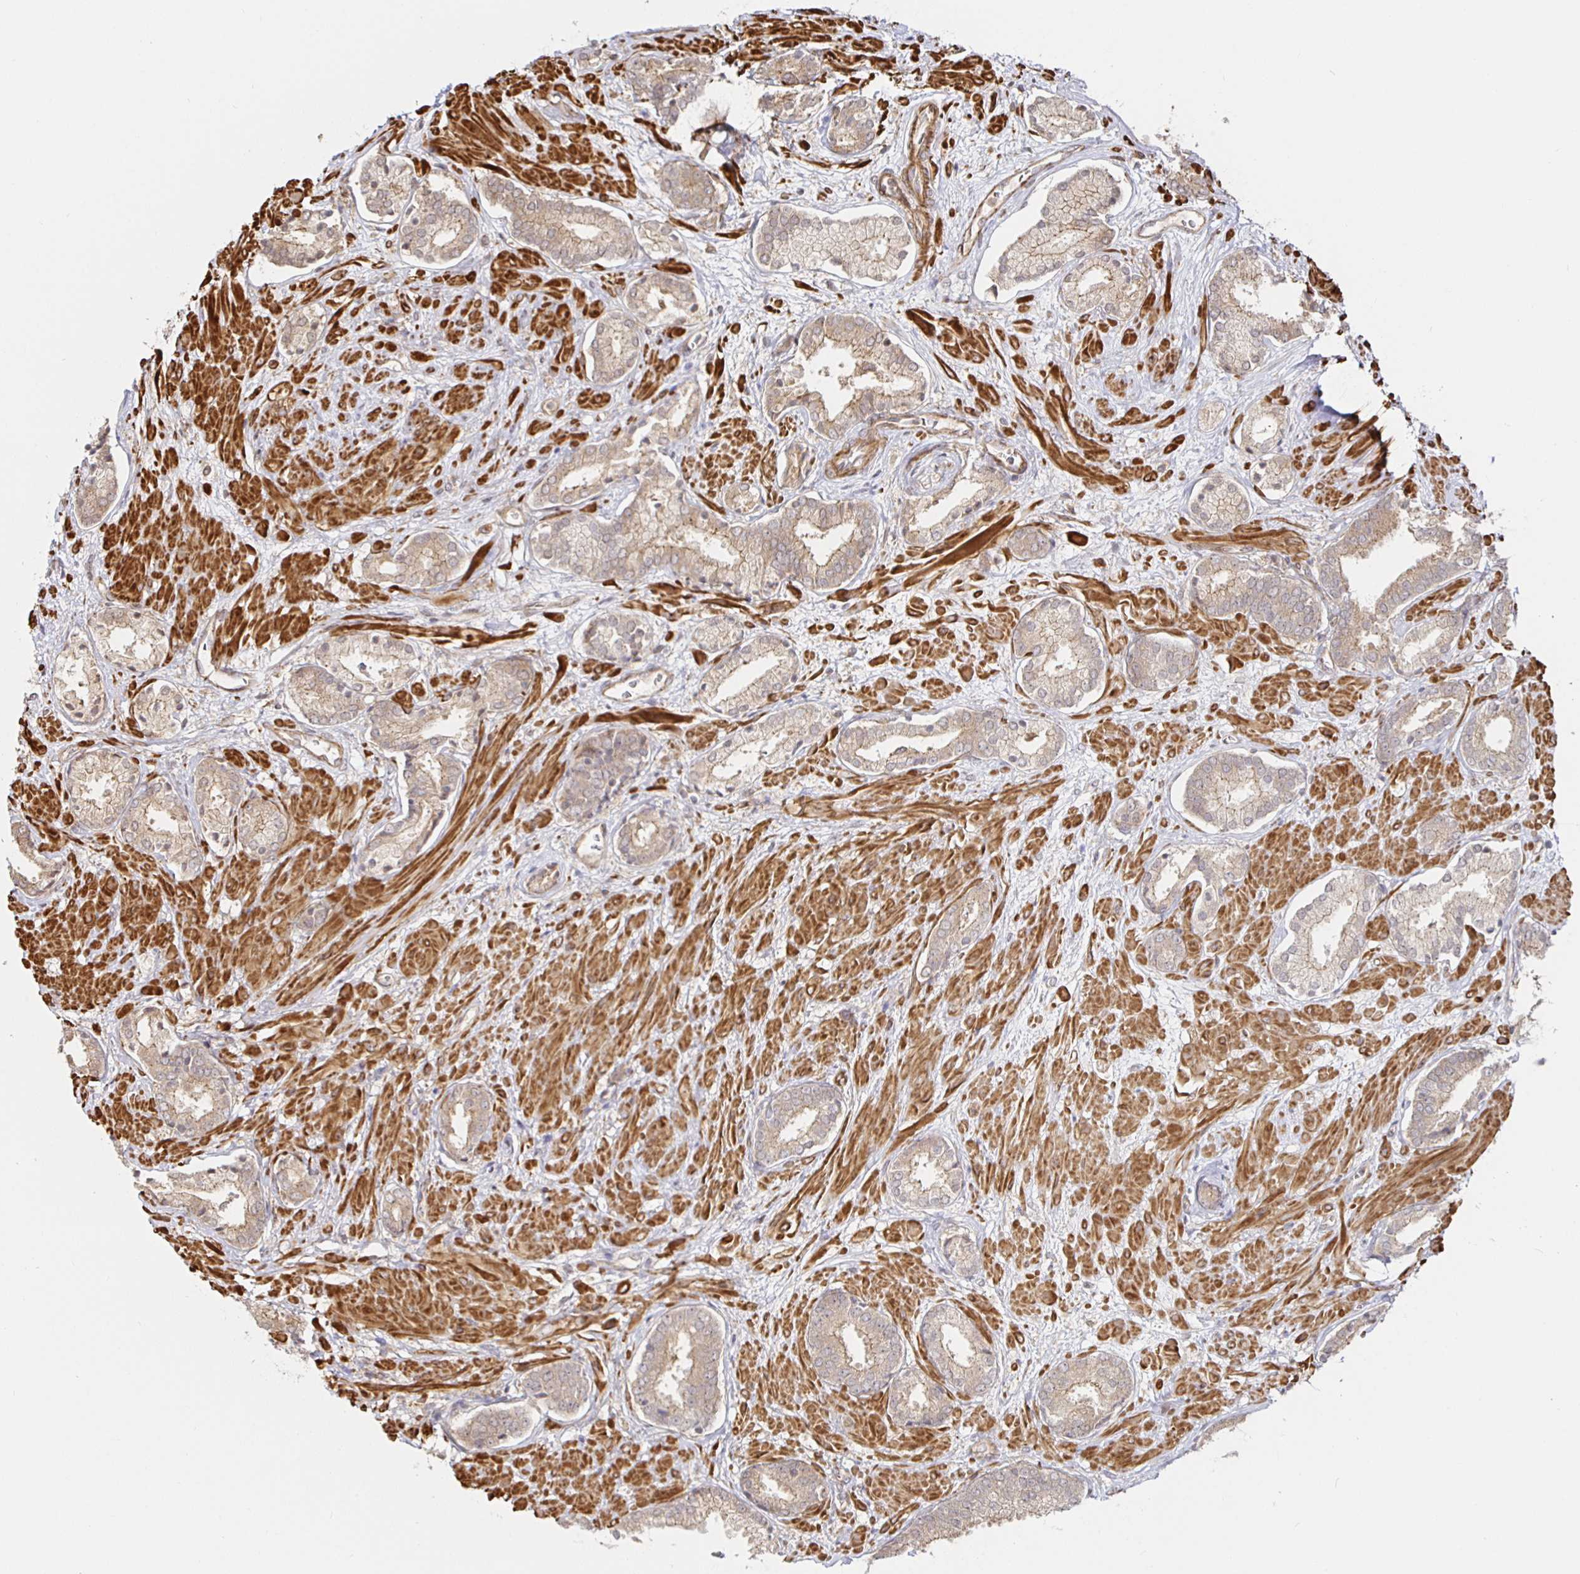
{"staining": {"intensity": "weak", "quantity": "25%-75%", "location": "cytoplasmic/membranous"}, "tissue": "prostate cancer", "cell_type": "Tumor cells", "image_type": "cancer", "snomed": [{"axis": "morphology", "description": "Adenocarcinoma, High grade"}, {"axis": "topography", "description": "Prostate"}], "caption": "Weak cytoplasmic/membranous protein positivity is present in approximately 25%-75% of tumor cells in prostate cancer.", "gene": "STRAP", "patient": {"sex": "male", "age": 56}}